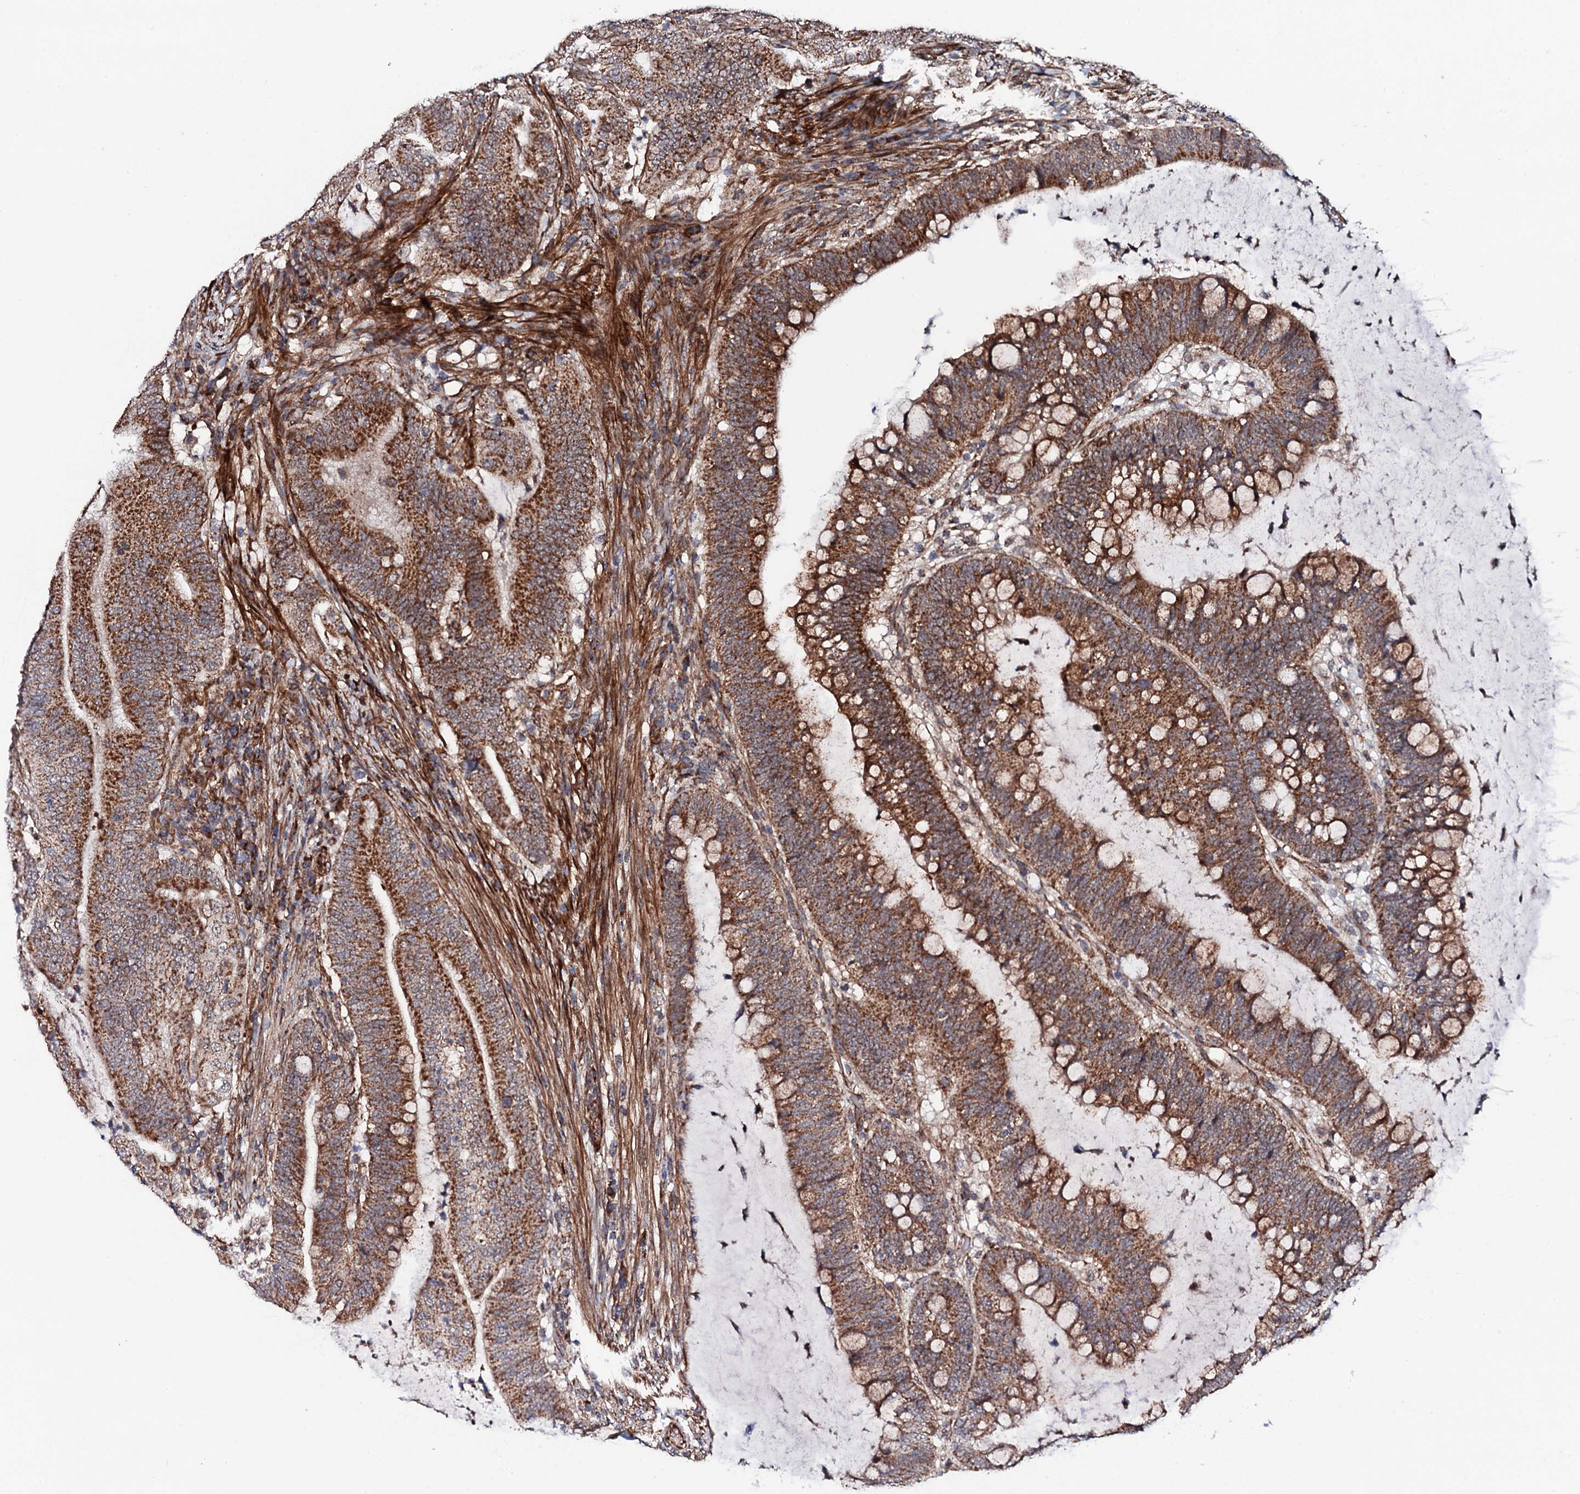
{"staining": {"intensity": "strong", "quantity": ">75%", "location": "cytoplasmic/membranous"}, "tissue": "colorectal cancer", "cell_type": "Tumor cells", "image_type": "cancer", "snomed": [{"axis": "morphology", "description": "Adenocarcinoma, NOS"}, {"axis": "topography", "description": "Colon"}], "caption": "Tumor cells demonstrate high levels of strong cytoplasmic/membranous positivity in about >75% of cells in adenocarcinoma (colorectal).", "gene": "MTIF3", "patient": {"sex": "female", "age": 66}}